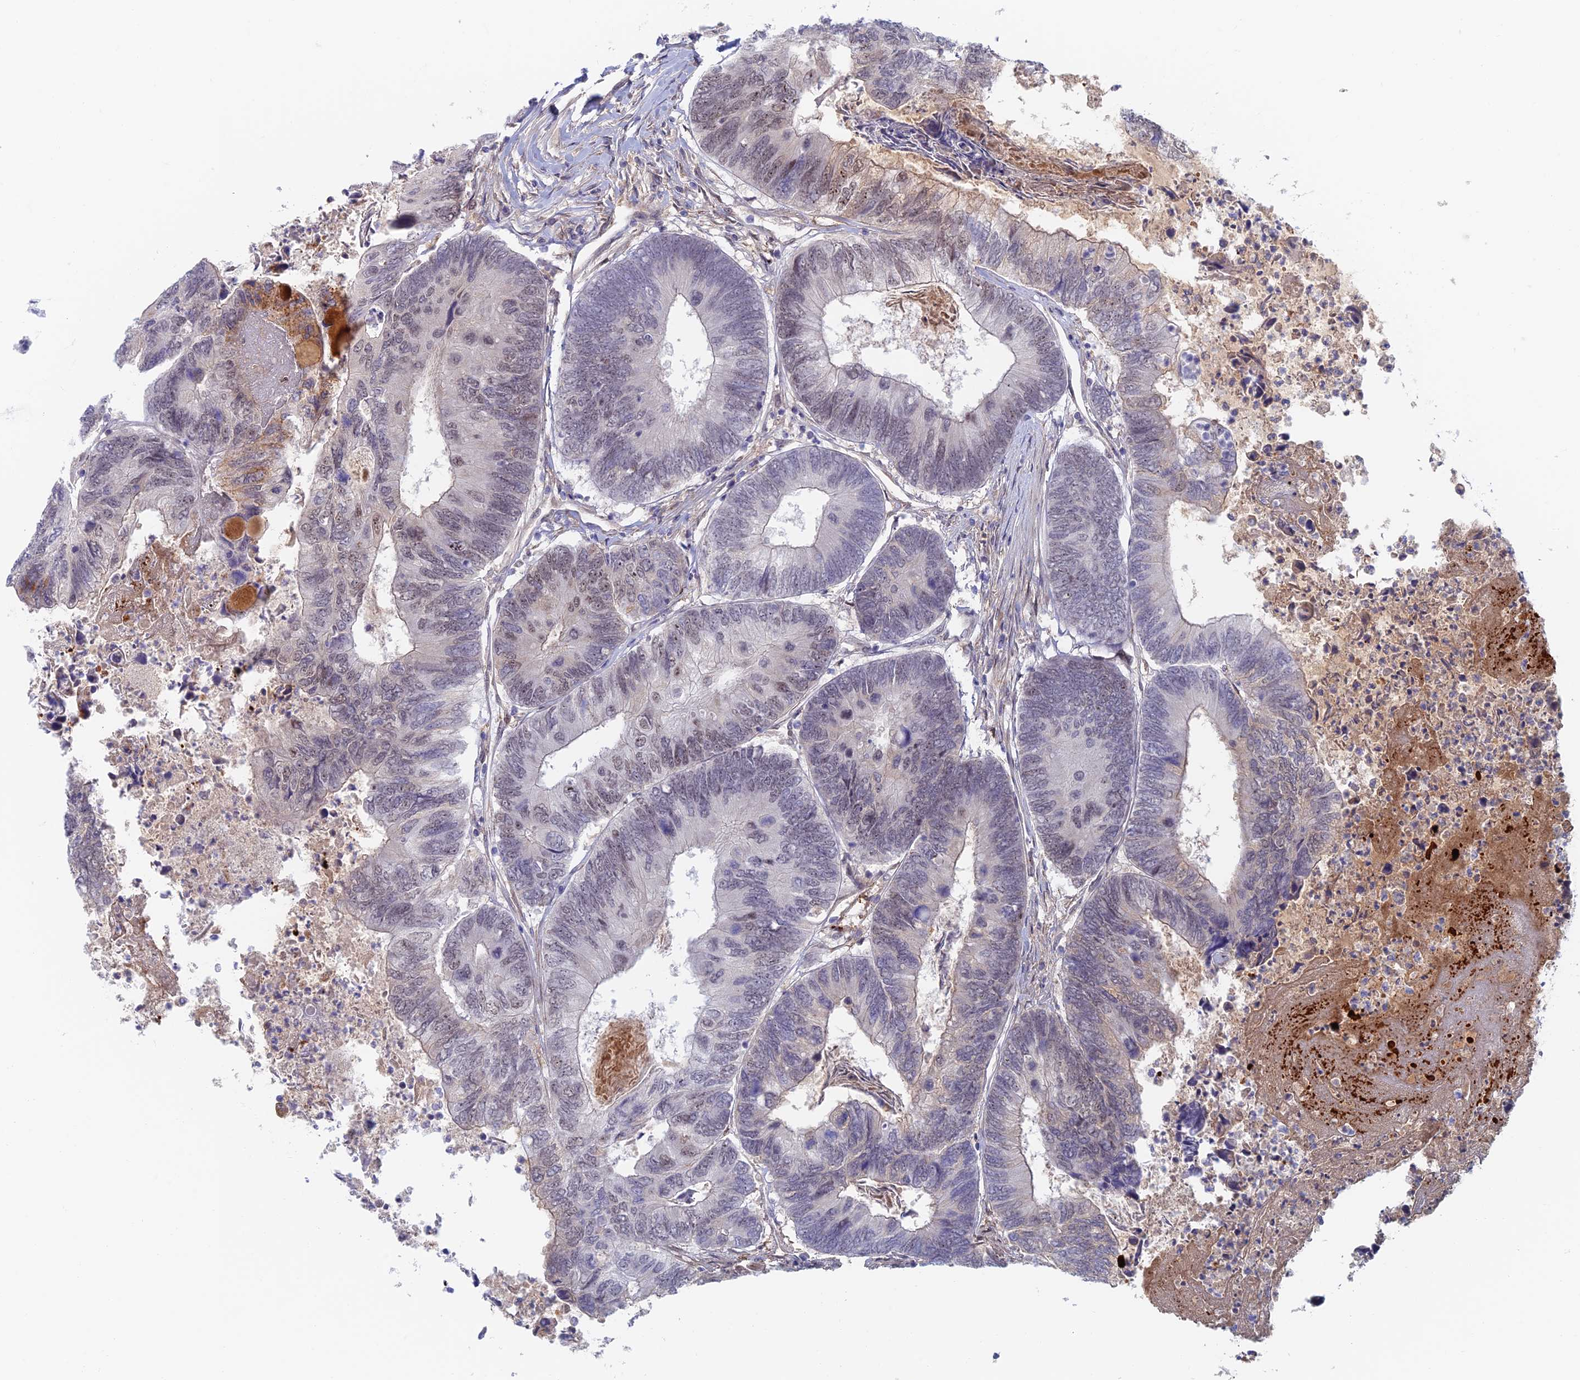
{"staining": {"intensity": "weak", "quantity": "<25%", "location": "nuclear"}, "tissue": "colorectal cancer", "cell_type": "Tumor cells", "image_type": "cancer", "snomed": [{"axis": "morphology", "description": "Adenocarcinoma, NOS"}, {"axis": "topography", "description": "Colon"}], "caption": "Immunohistochemistry (IHC) histopathology image of neoplastic tissue: human colorectal cancer stained with DAB displays no significant protein staining in tumor cells.", "gene": "ZUP1", "patient": {"sex": "female", "age": 67}}